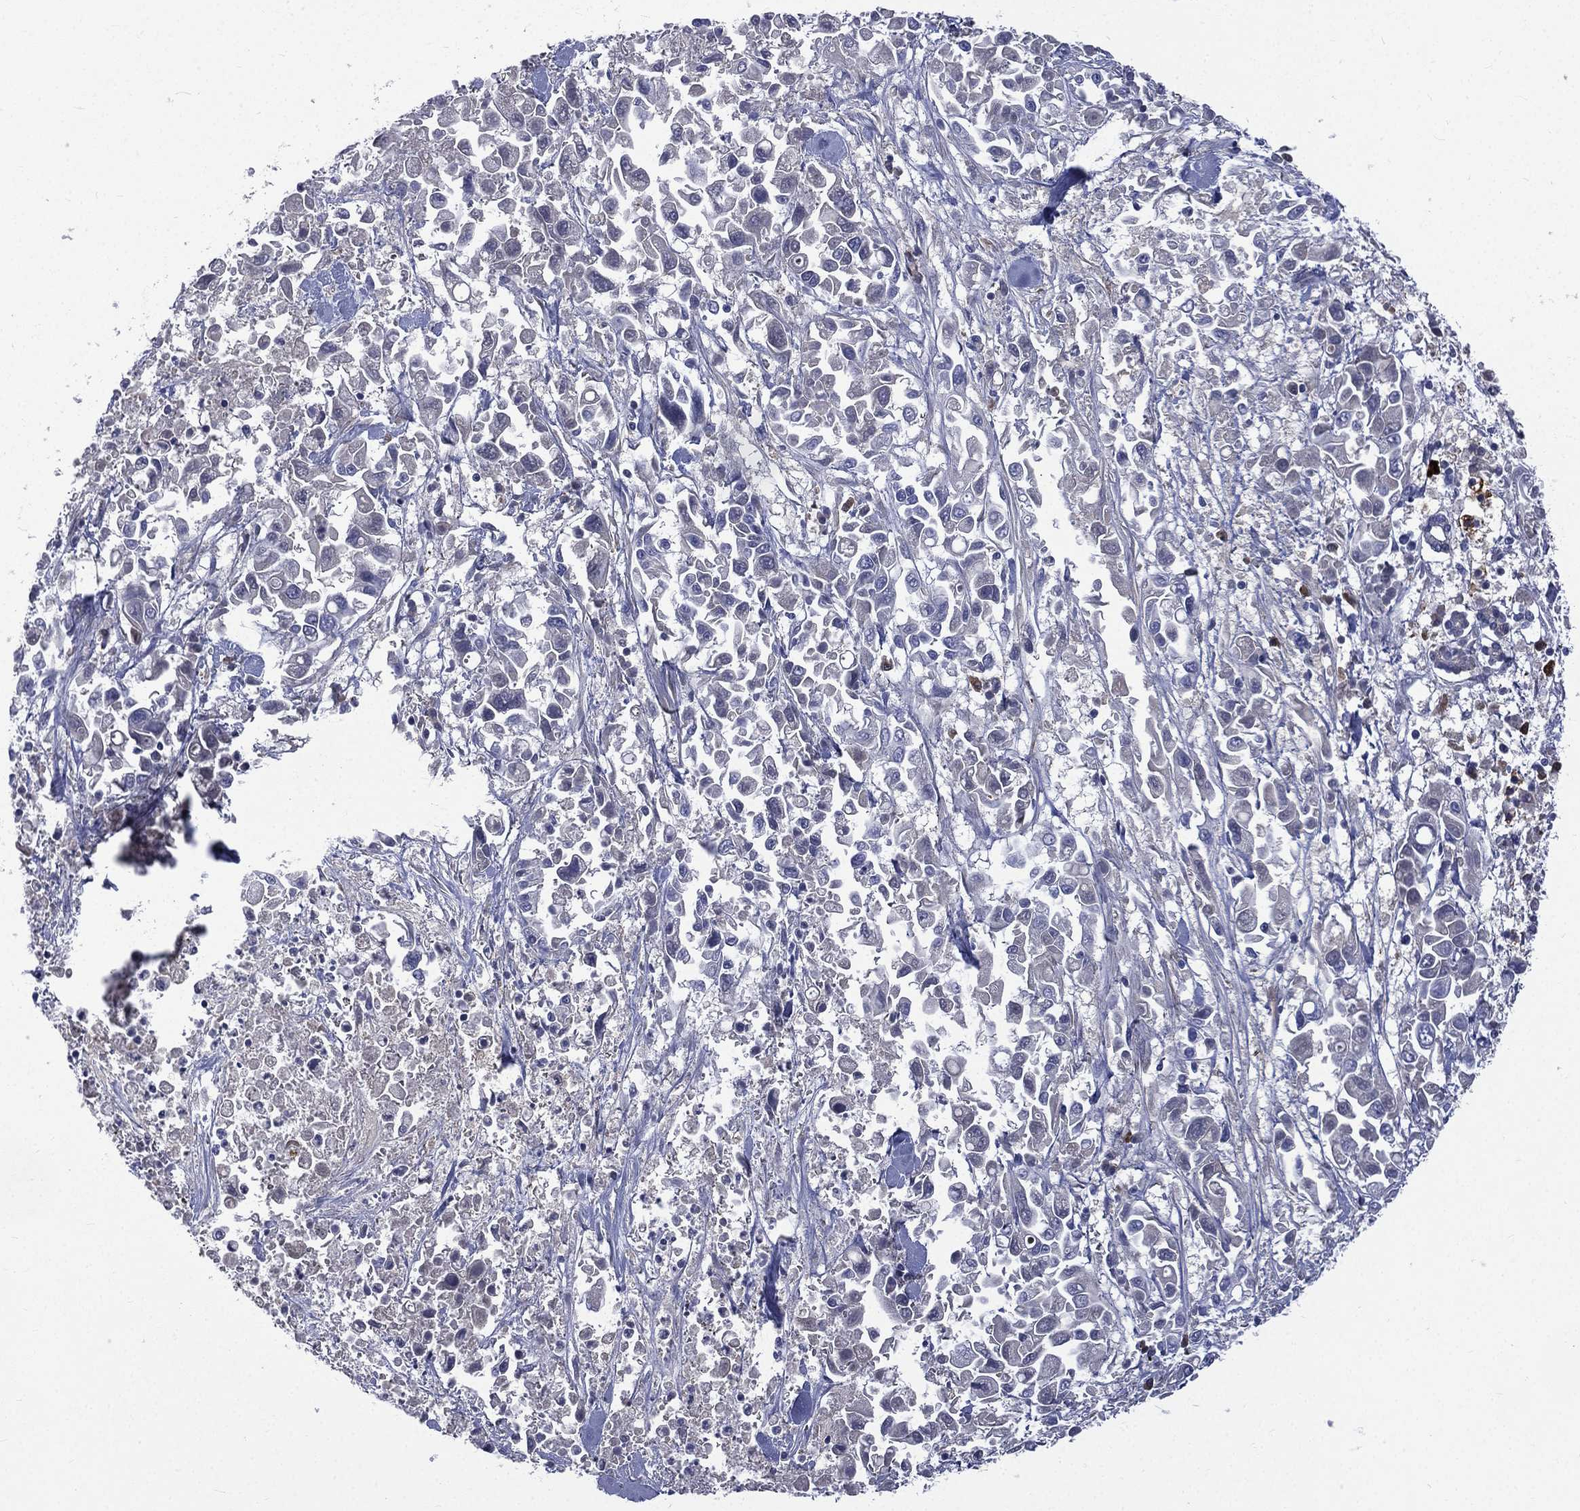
{"staining": {"intensity": "negative", "quantity": "none", "location": "none"}, "tissue": "pancreatic cancer", "cell_type": "Tumor cells", "image_type": "cancer", "snomed": [{"axis": "morphology", "description": "Adenocarcinoma, NOS"}, {"axis": "topography", "description": "Pancreas"}], "caption": "Tumor cells are negative for brown protein staining in pancreatic cancer (adenocarcinoma).", "gene": "CA12", "patient": {"sex": "female", "age": 83}}